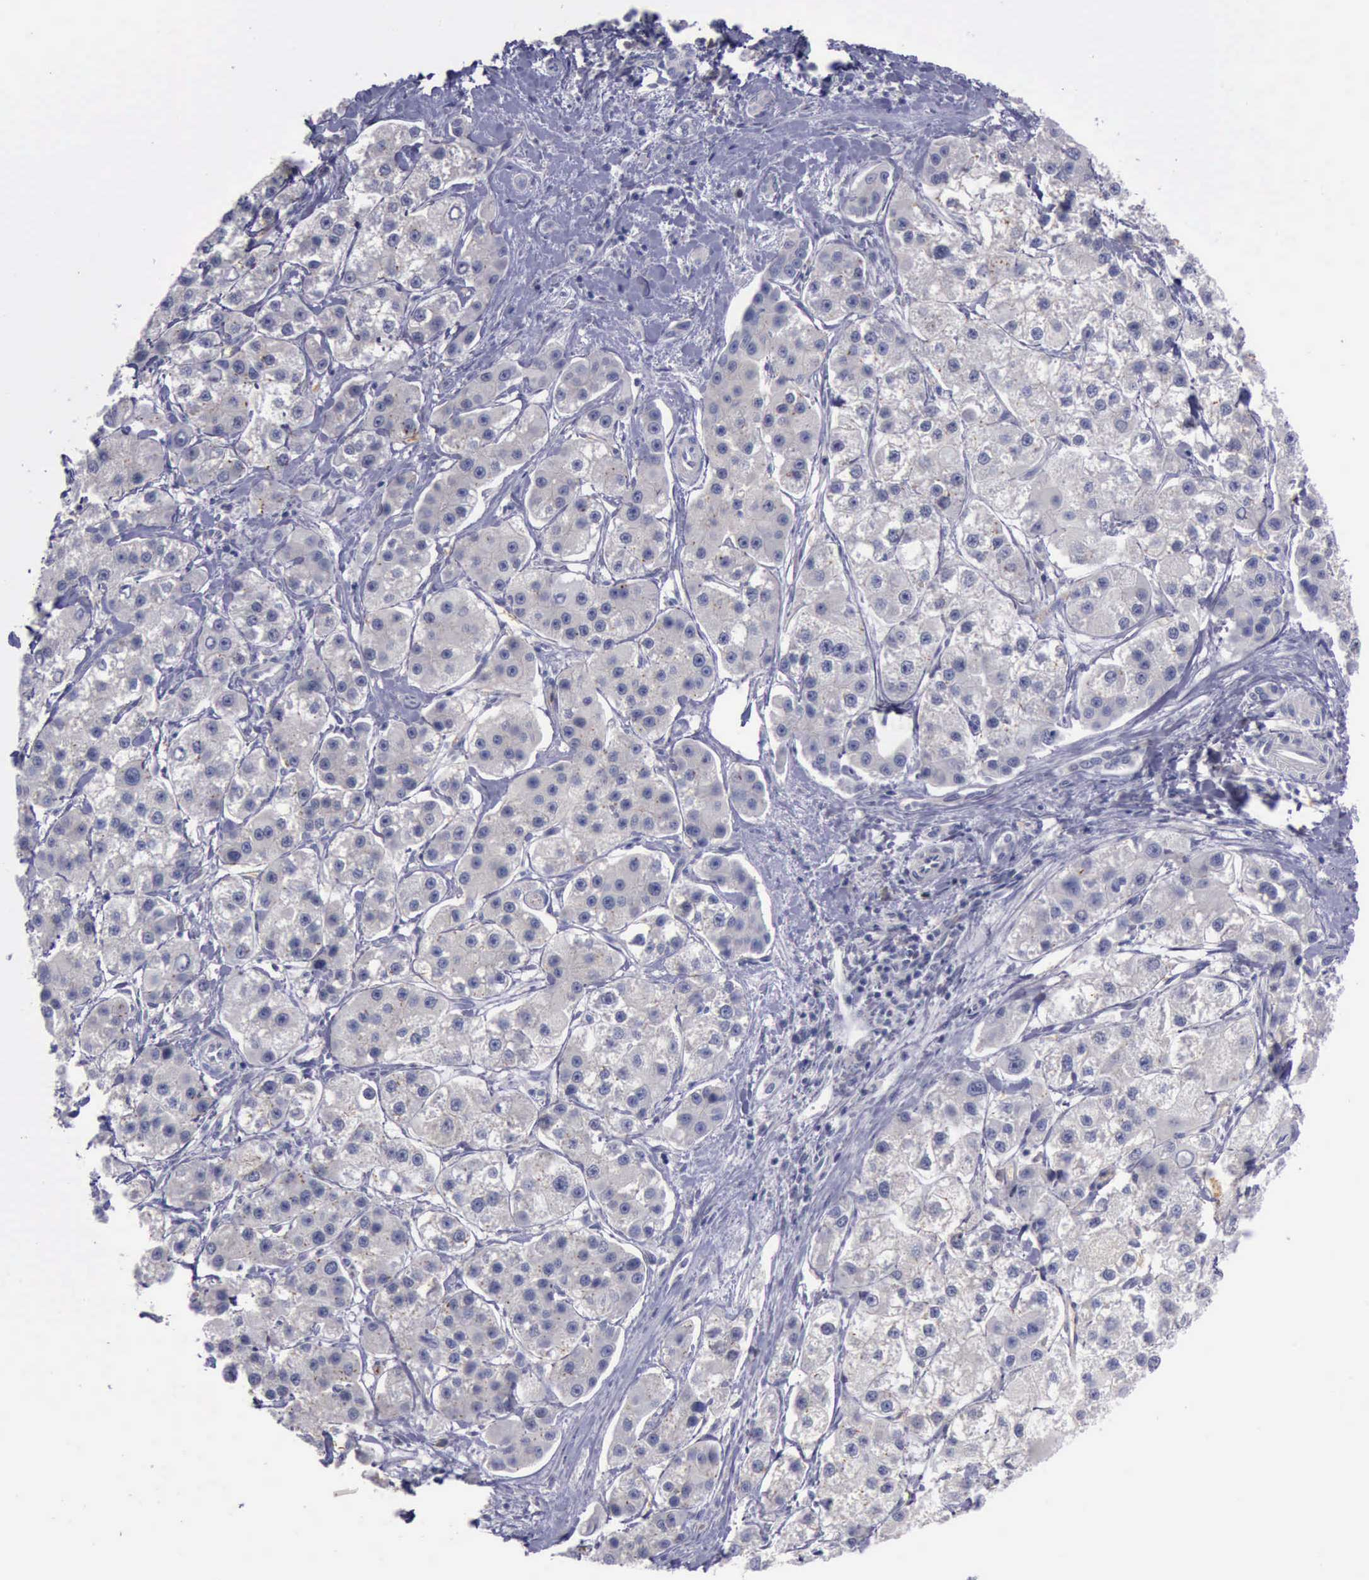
{"staining": {"intensity": "negative", "quantity": "none", "location": "none"}, "tissue": "liver cancer", "cell_type": "Tumor cells", "image_type": "cancer", "snomed": [{"axis": "morphology", "description": "Carcinoma, Hepatocellular, NOS"}, {"axis": "topography", "description": "Liver"}], "caption": "IHC histopathology image of liver cancer stained for a protein (brown), which displays no staining in tumor cells.", "gene": "CEP128", "patient": {"sex": "female", "age": 85}}